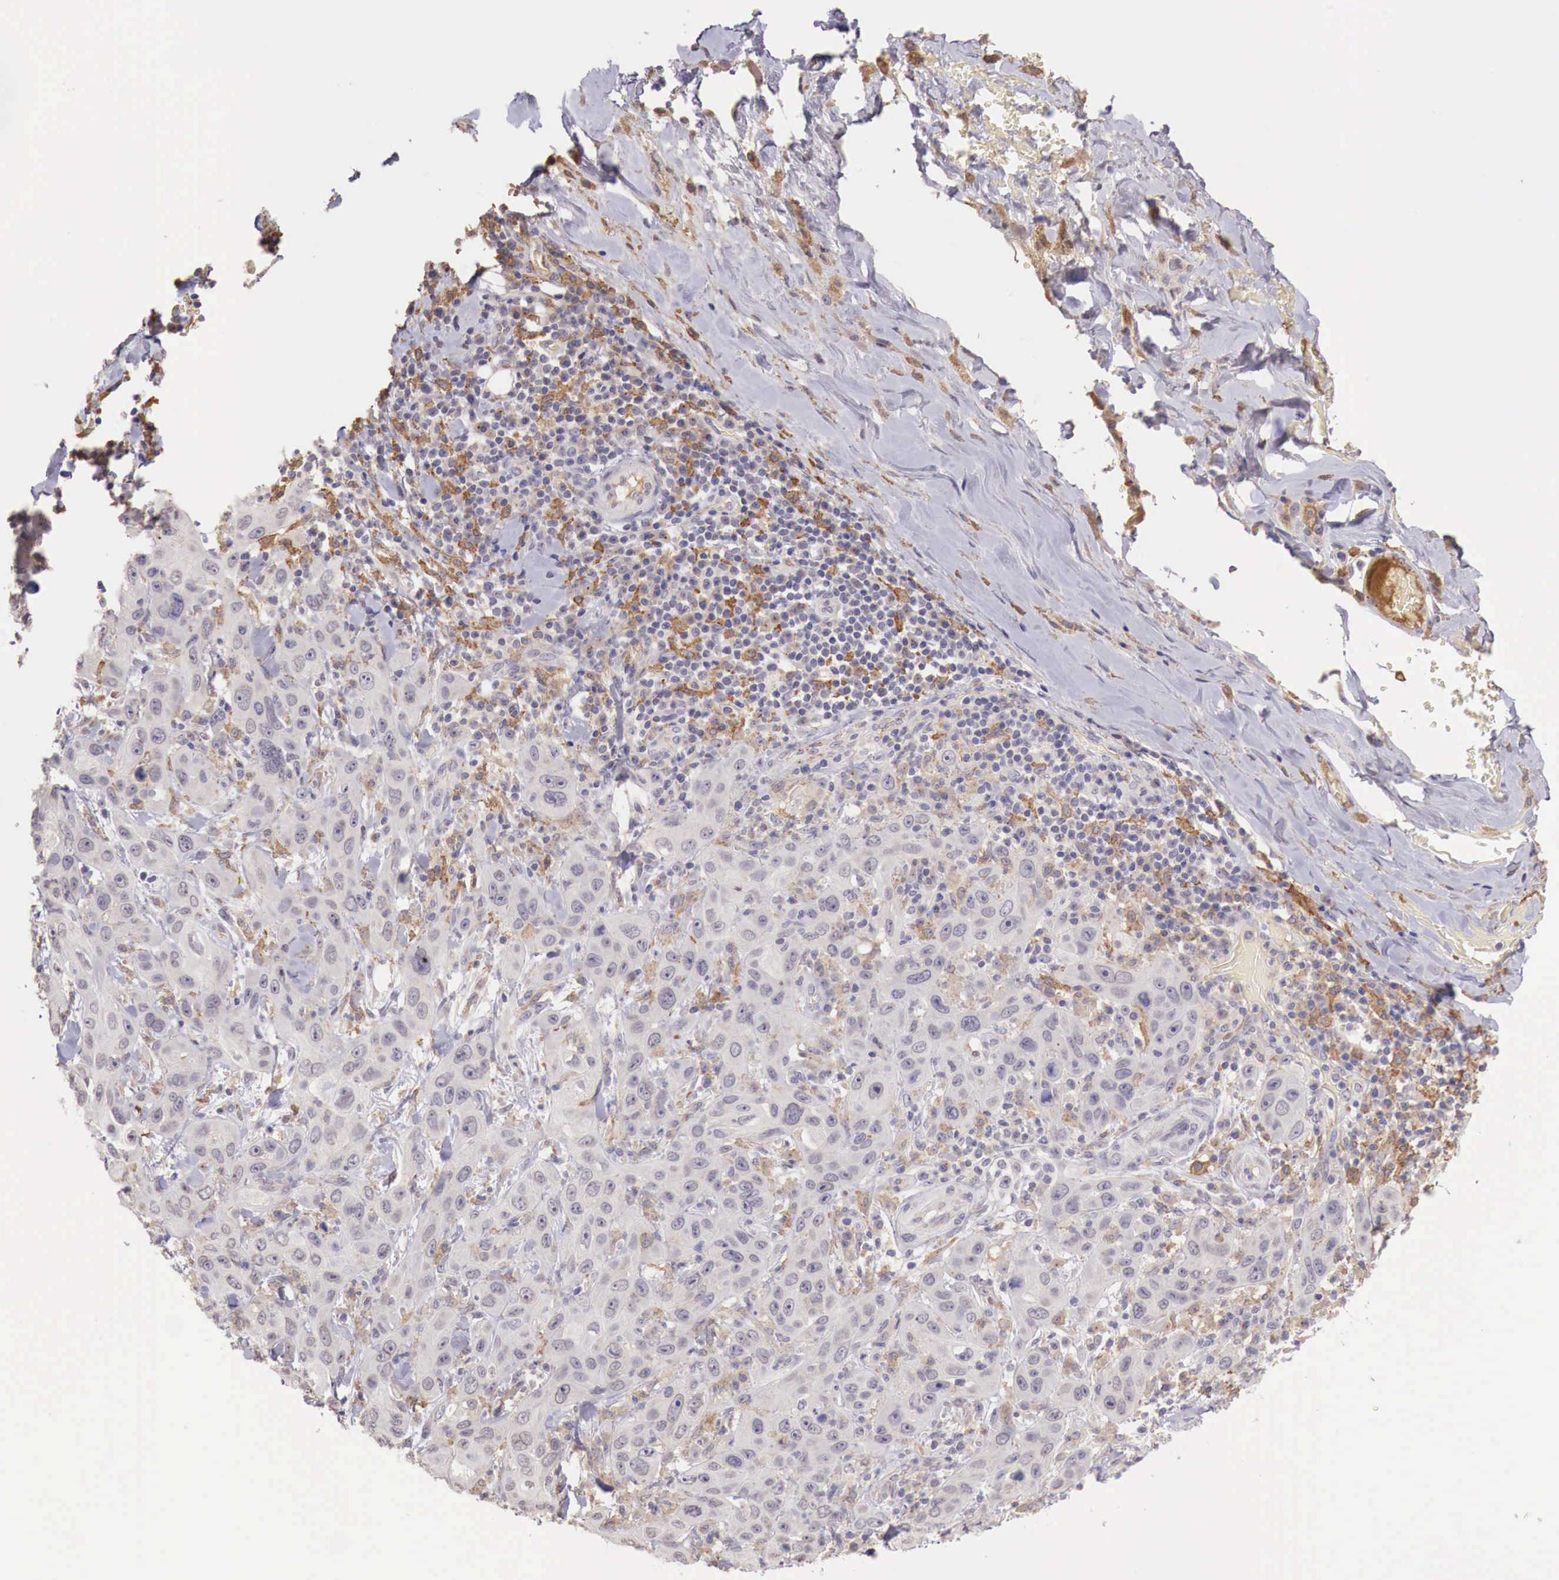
{"staining": {"intensity": "weak", "quantity": "<25%", "location": "cytoplasmic/membranous"}, "tissue": "skin cancer", "cell_type": "Tumor cells", "image_type": "cancer", "snomed": [{"axis": "morphology", "description": "Squamous cell carcinoma, NOS"}, {"axis": "topography", "description": "Skin"}], "caption": "The histopathology image demonstrates no staining of tumor cells in skin squamous cell carcinoma.", "gene": "CHRDL1", "patient": {"sex": "male", "age": 84}}